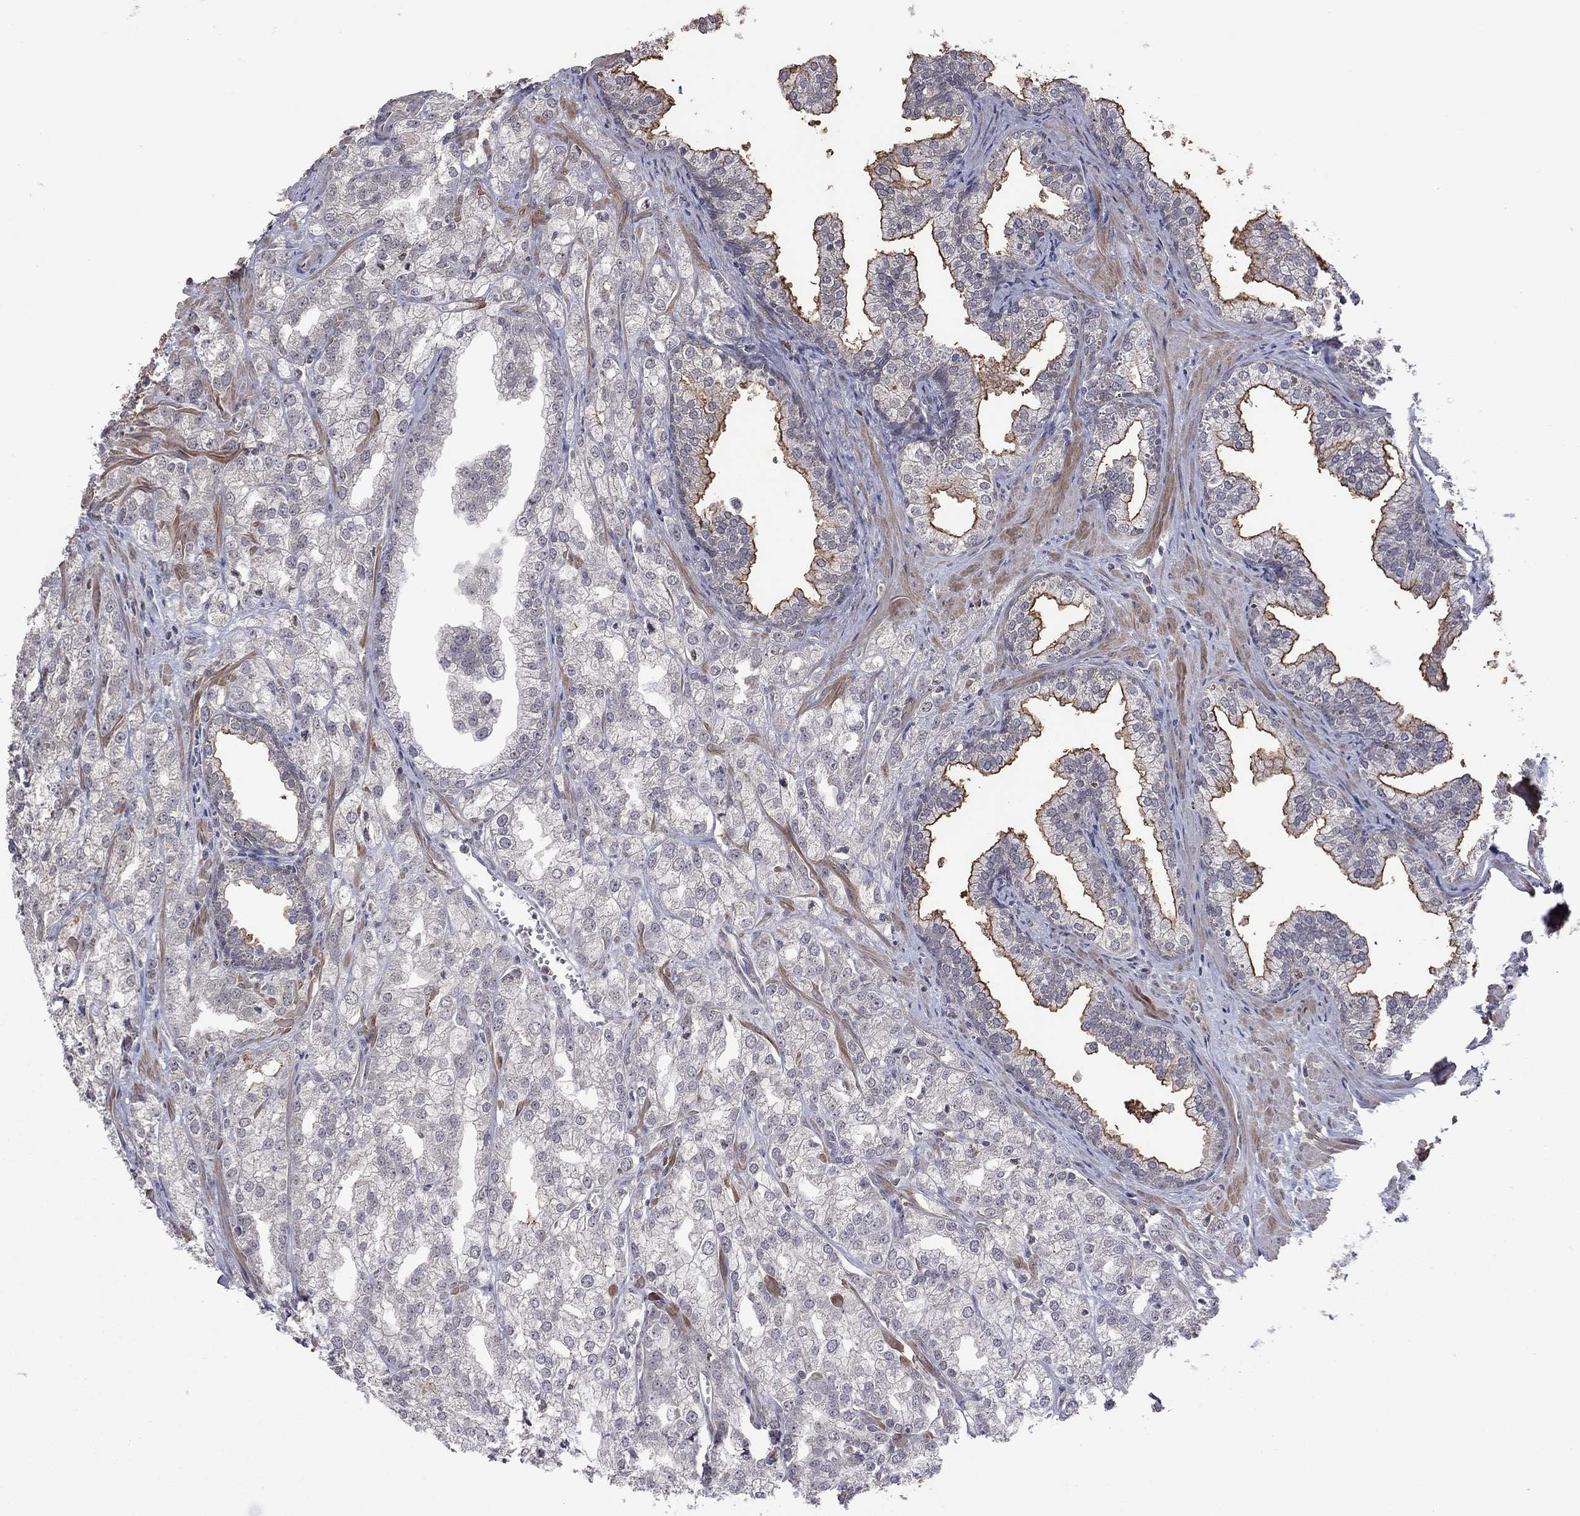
{"staining": {"intensity": "negative", "quantity": "none", "location": "none"}, "tissue": "prostate cancer", "cell_type": "Tumor cells", "image_type": "cancer", "snomed": [{"axis": "morphology", "description": "Adenocarcinoma, NOS"}, {"axis": "topography", "description": "Prostate"}], "caption": "Tumor cells are negative for brown protein staining in prostate cancer.", "gene": "TSNARE1", "patient": {"sex": "male", "age": 70}}